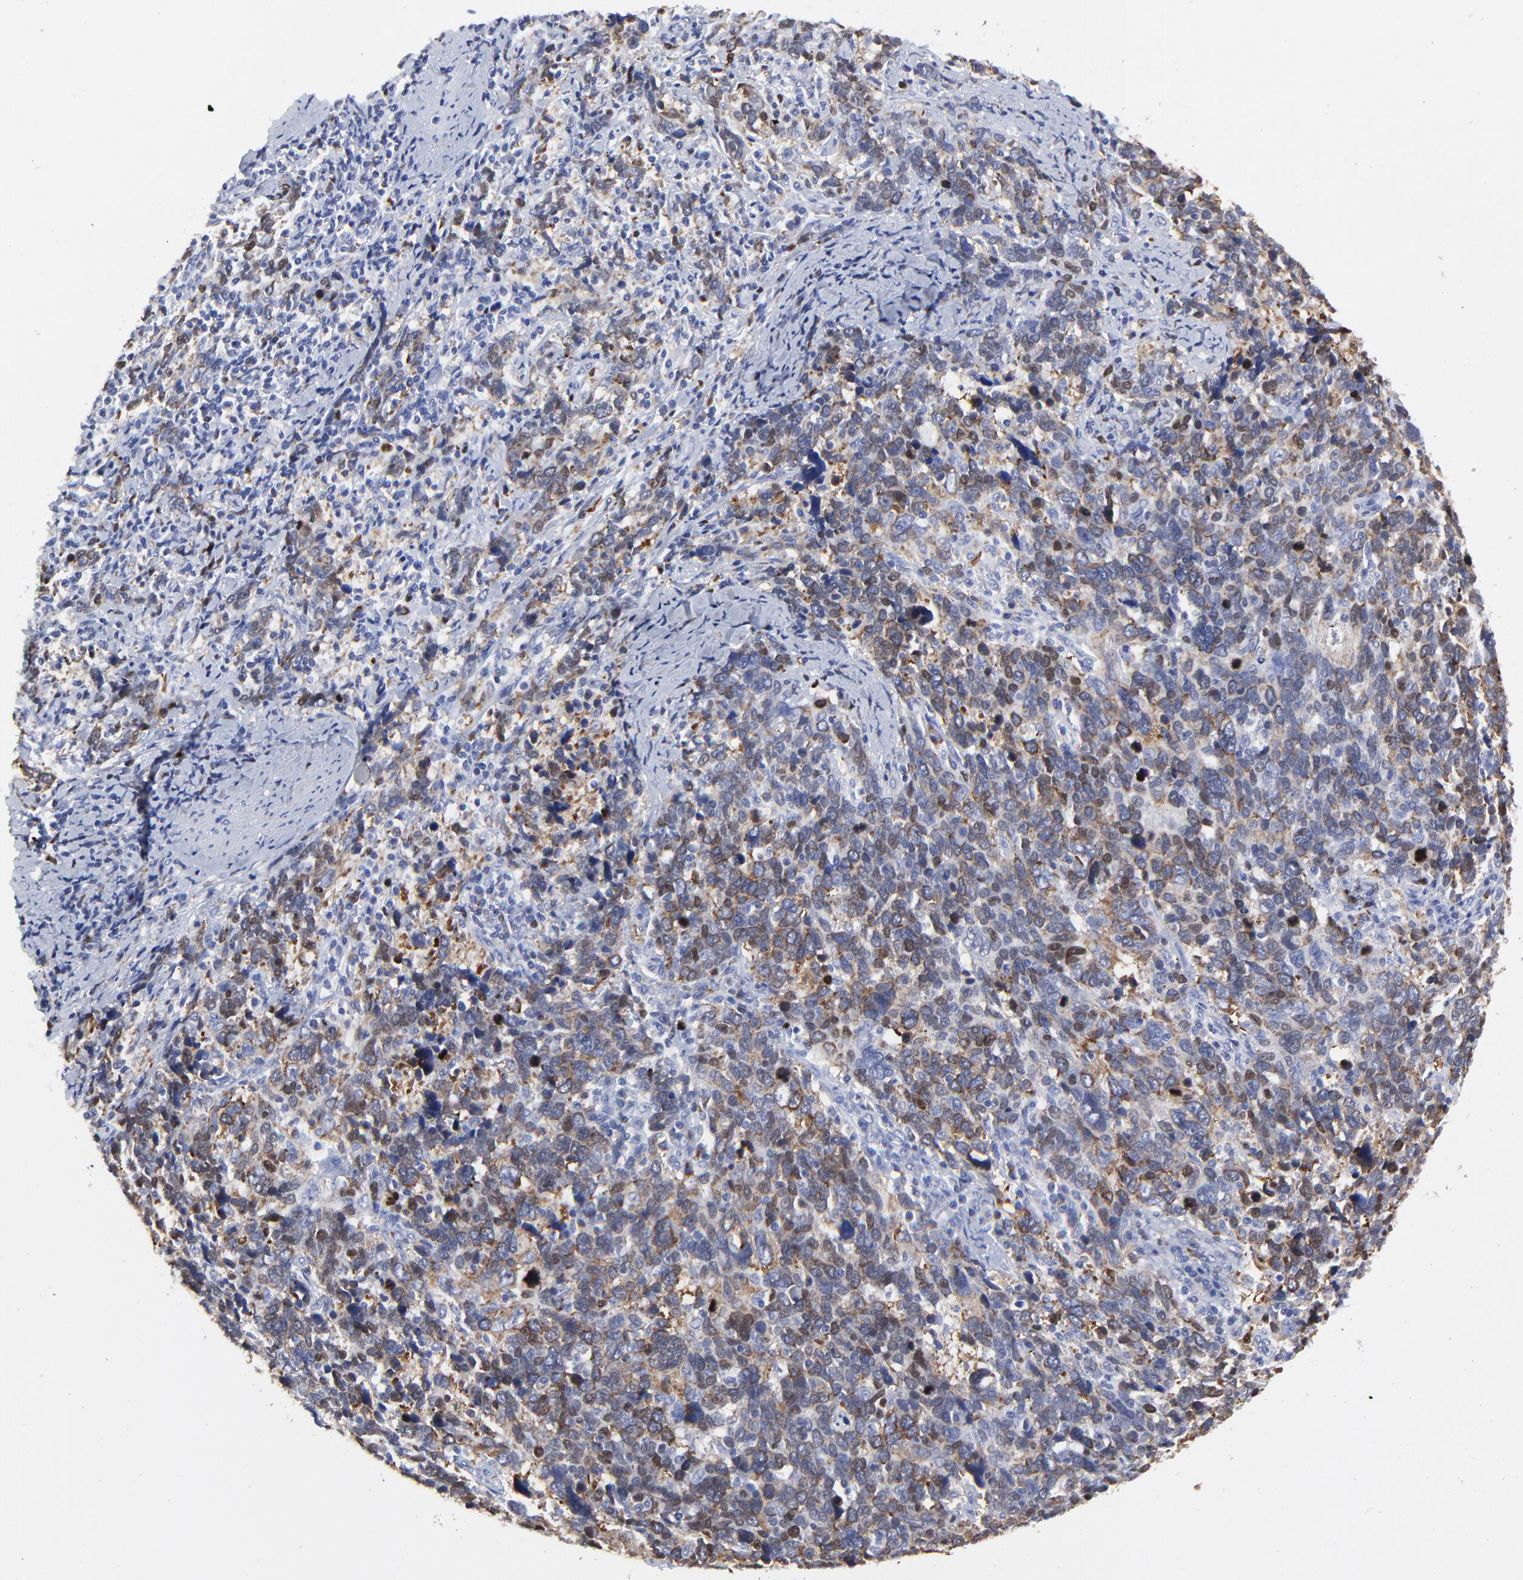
{"staining": {"intensity": "moderate", "quantity": ">75%", "location": "cytoplasmic/membranous"}, "tissue": "cervical cancer", "cell_type": "Tumor cells", "image_type": "cancer", "snomed": [{"axis": "morphology", "description": "Squamous cell carcinoma, NOS"}, {"axis": "topography", "description": "Cervix"}], "caption": "High-power microscopy captured an immunohistochemistry (IHC) micrograph of squamous cell carcinoma (cervical), revealing moderate cytoplasmic/membranous positivity in approximately >75% of tumor cells.", "gene": "NCAPH", "patient": {"sex": "female", "age": 41}}